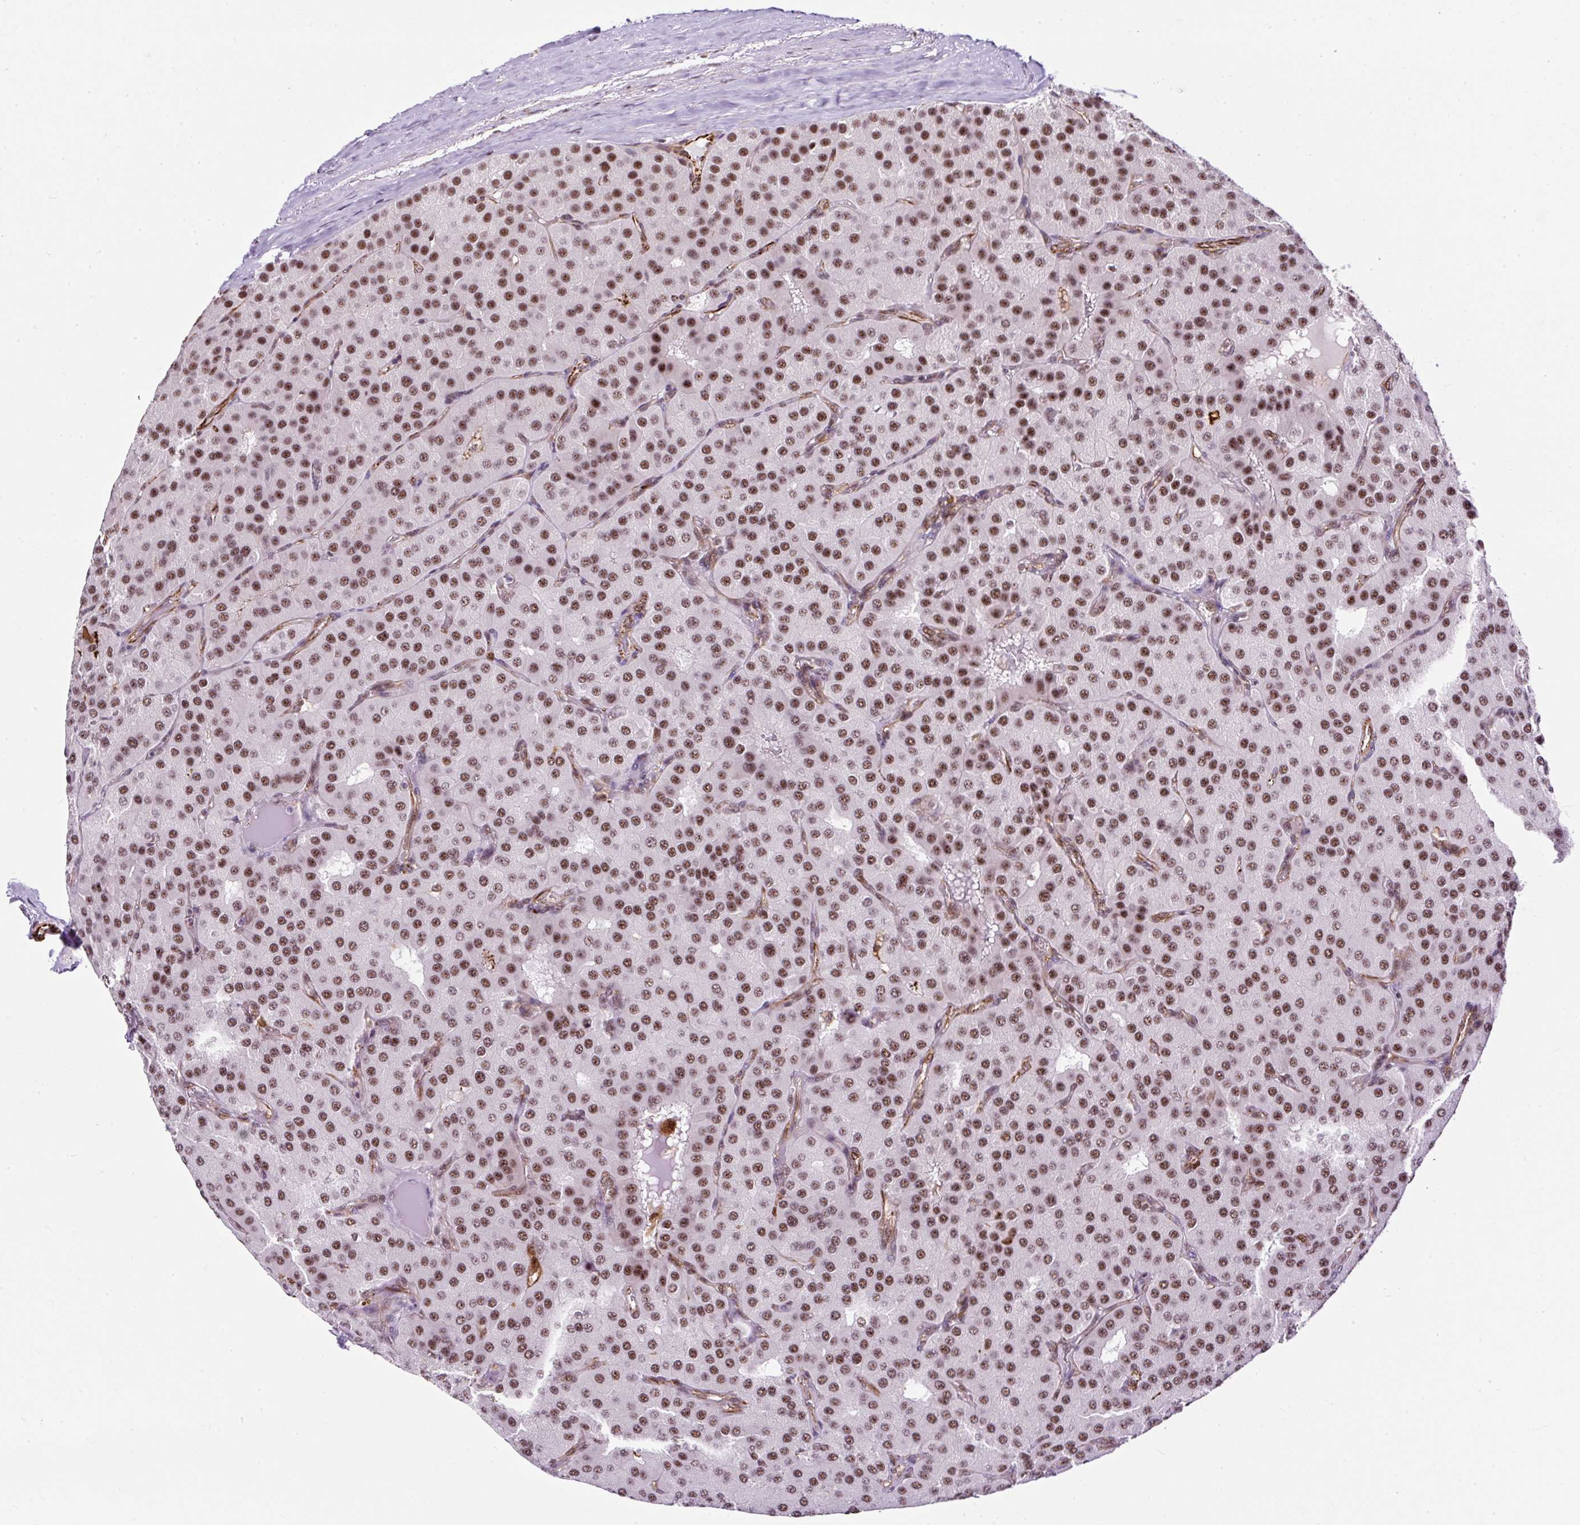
{"staining": {"intensity": "moderate", "quantity": ">75%", "location": "nuclear"}, "tissue": "parathyroid gland", "cell_type": "Glandular cells", "image_type": "normal", "snomed": [{"axis": "morphology", "description": "Normal tissue, NOS"}, {"axis": "morphology", "description": "Adenoma, NOS"}, {"axis": "topography", "description": "Parathyroid gland"}], "caption": "Benign parathyroid gland was stained to show a protein in brown. There is medium levels of moderate nuclear staining in about >75% of glandular cells. The protein of interest is shown in brown color, while the nuclei are stained blue.", "gene": "FMC1", "patient": {"sex": "female", "age": 86}}